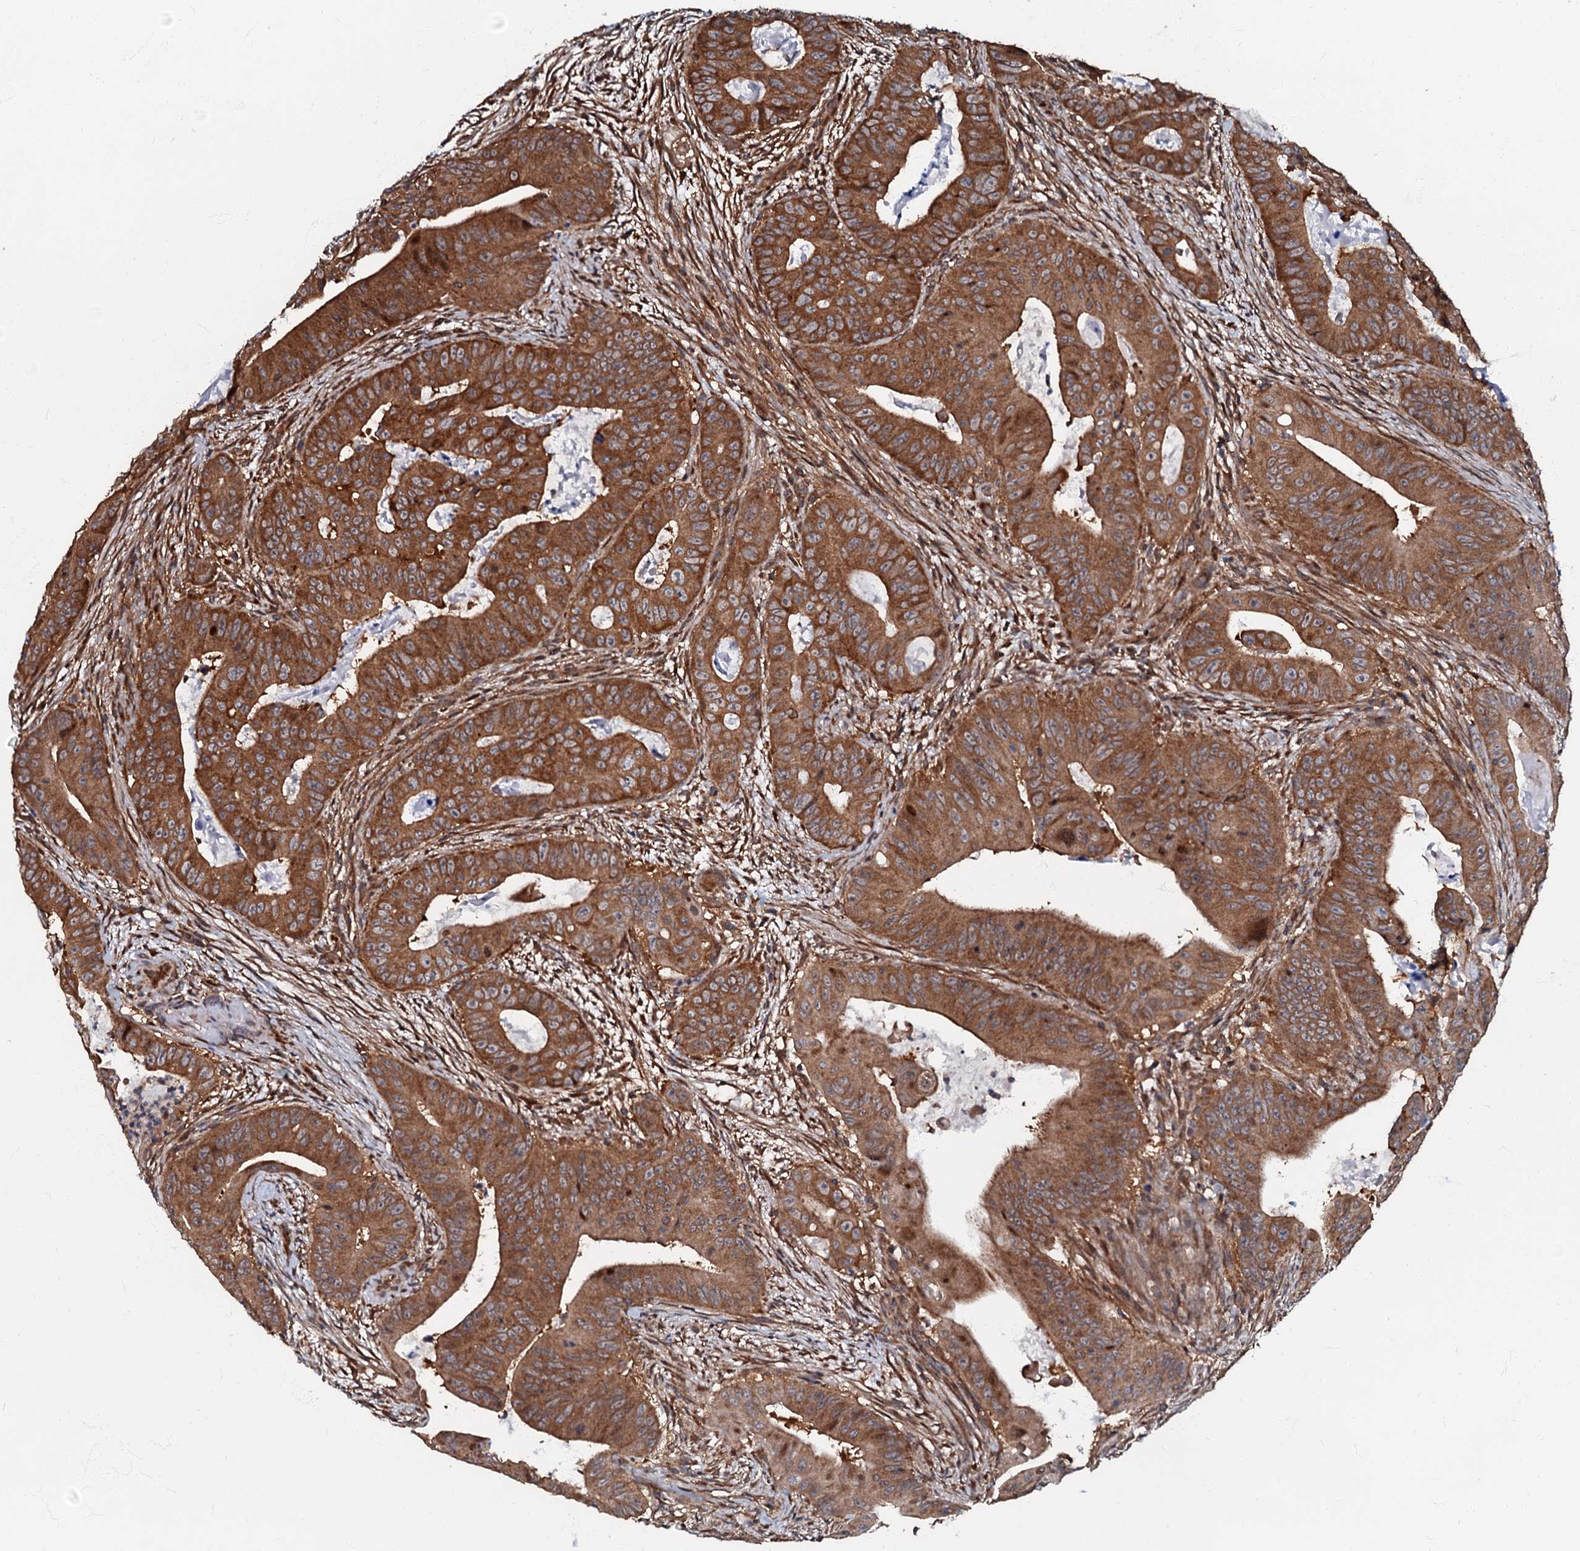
{"staining": {"intensity": "strong", "quantity": ">75%", "location": "cytoplasmic/membranous"}, "tissue": "colorectal cancer", "cell_type": "Tumor cells", "image_type": "cancer", "snomed": [{"axis": "morphology", "description": "Adenocarcinoma, NOS"}, {"axis": "topography", "description": "Rectum"}], "caption": "Immunohistochemical staining of colorectal adenocarcinoma exhibits high levels of strong cytoplasmic/membranous protein expression in approximately >75% of tumor cells.", "gene": "OSBP", "patient": {"sex": "female", "age": 75}}